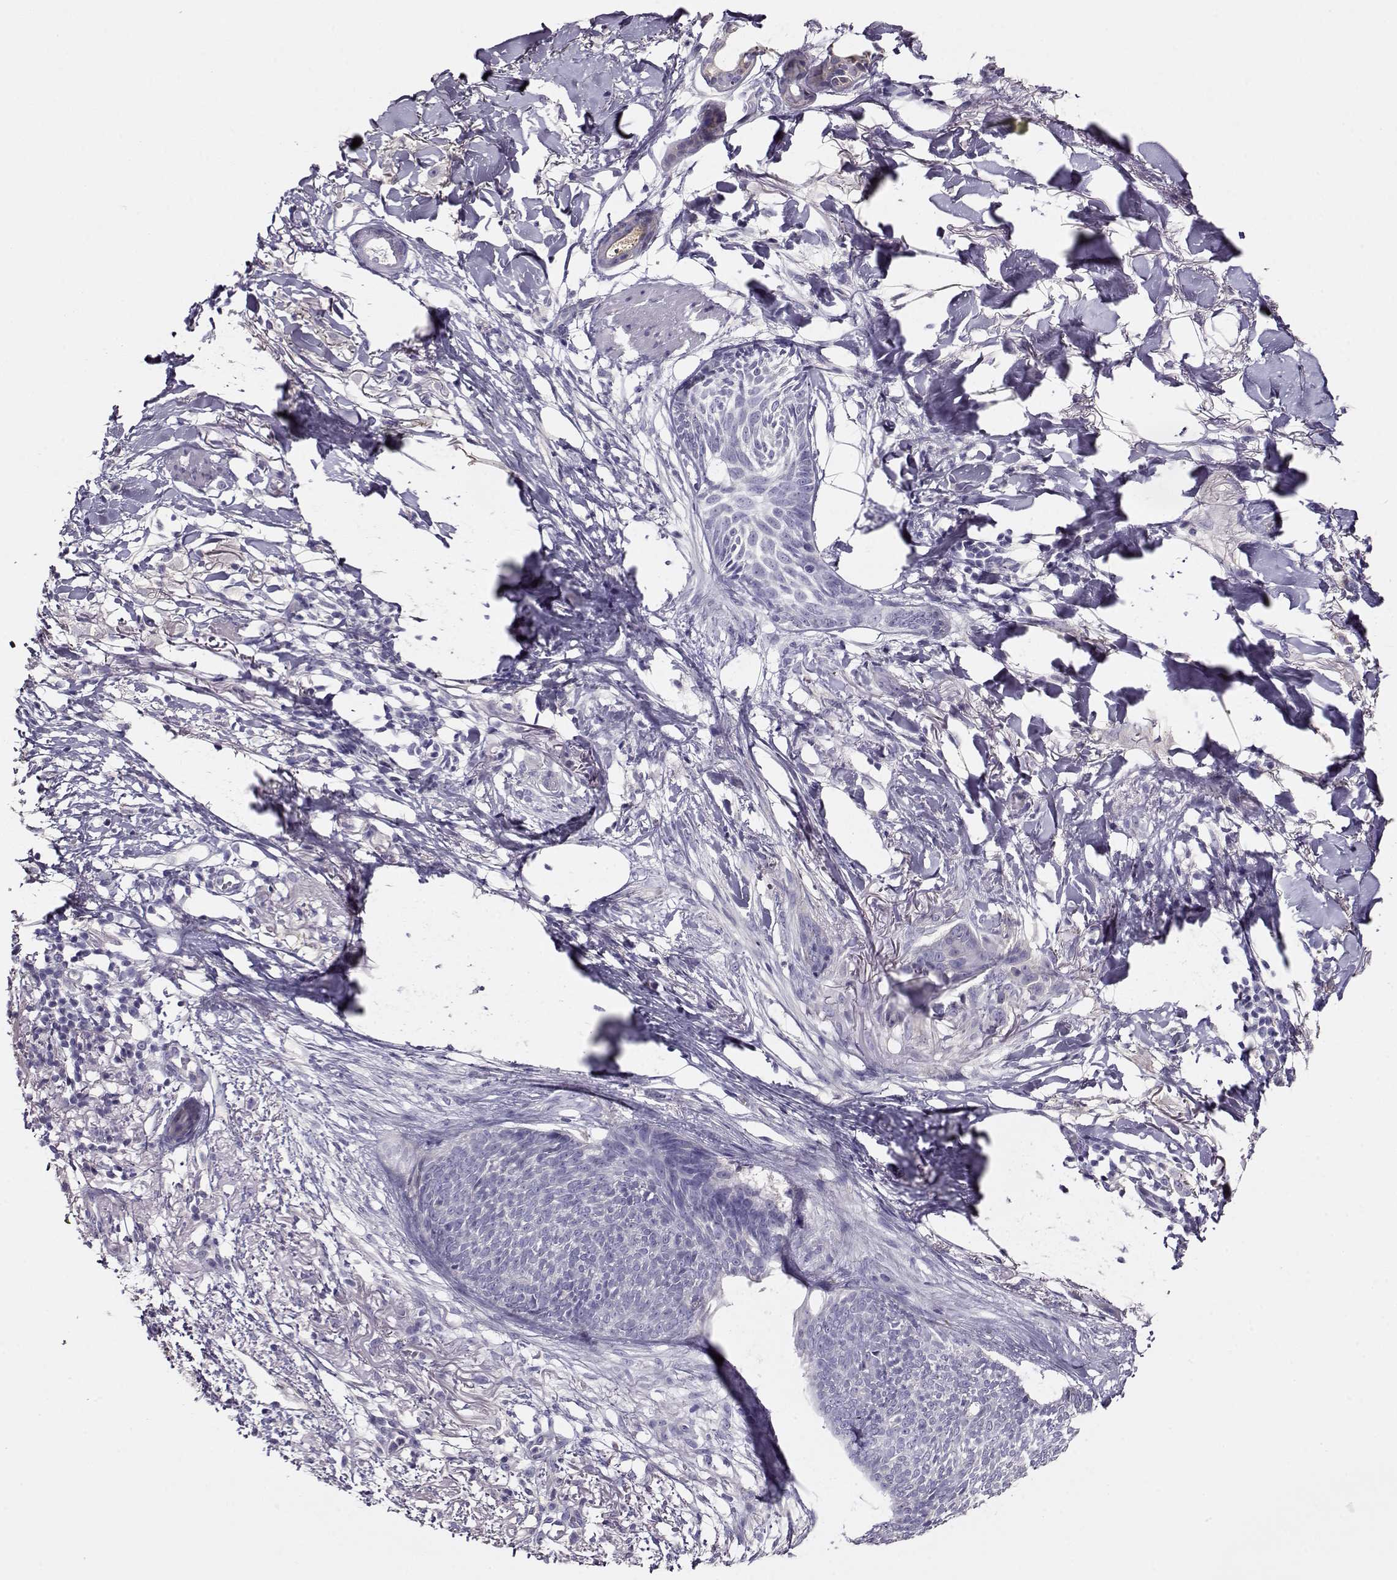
{"staining": {"intensity": "negative", "quantity": "none", "location": "none"}, "tissue": "skin cancer", "cell_type": "Tumor cells", "image_type": "cancer", "snomed": [{"axis": "morphology", "description": "Normal tissue, NOS"}, {"axis": "morphology", "description": "Basal cell carcinoma"}, {"axis": "topography", "description": "Skin"}], "caption": "The histopathology image exhibits no significant positivity in tumor cells of skin cancer (basal cell carcinoma).", "gene": "NDRG4", "patient": {"sex": "male", "age": 84}}